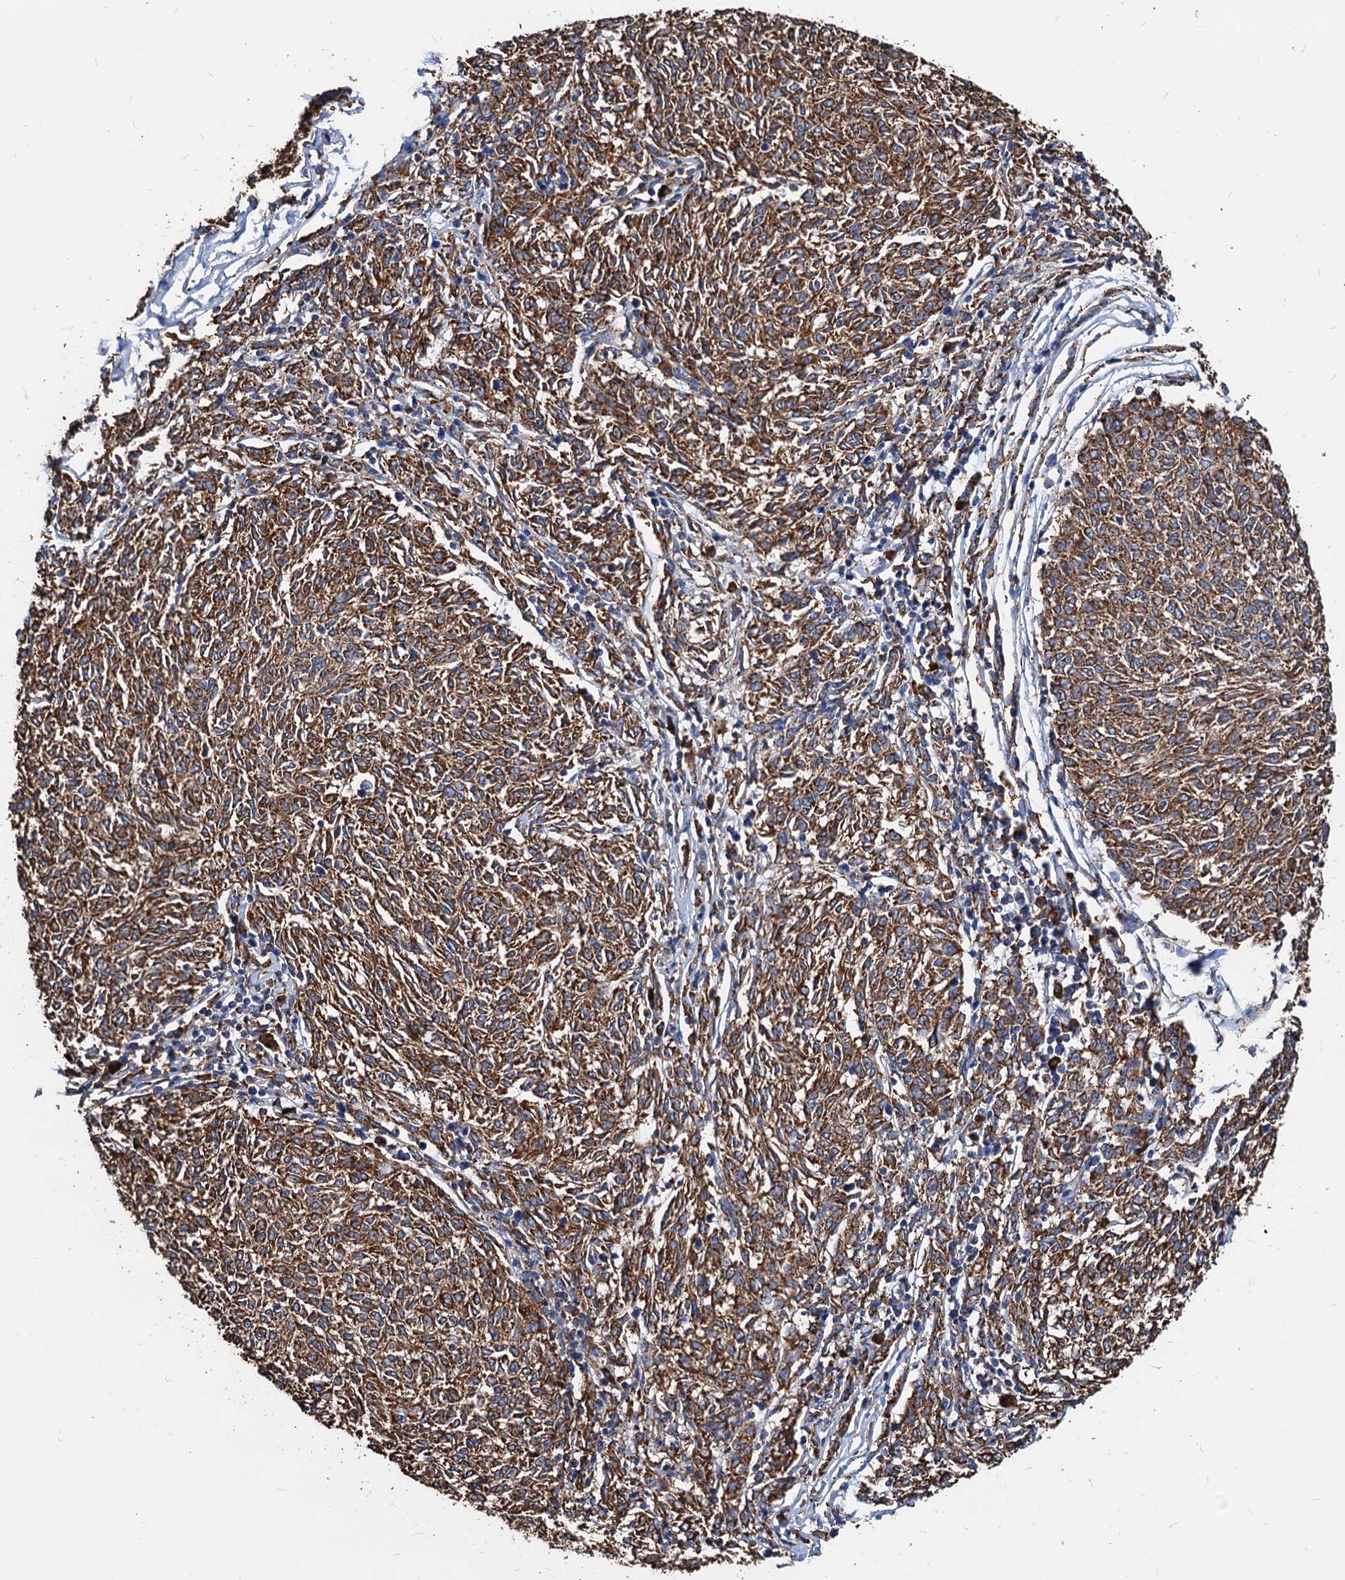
{"staining": {"intensity": "moderate", "quantity": ">75%", "location": "cytoplasmic/membranous"}, "tissue": "melanoma", "cell_type": "Tumor cells", "image_type": "cancer", "snomed": [{"axis": "morphology", "description": "Malignant melanoma, NOS"}, {"axis": "topography", "description": "Skin"}], "caption": "Melanoma stained for a protein (brown) exhibits moderate cytoplasmic/membranous positive staining in about >75% of tumor cells.", "gene": "HSPA5", "patient": {"sex": "female", "age": 72}}